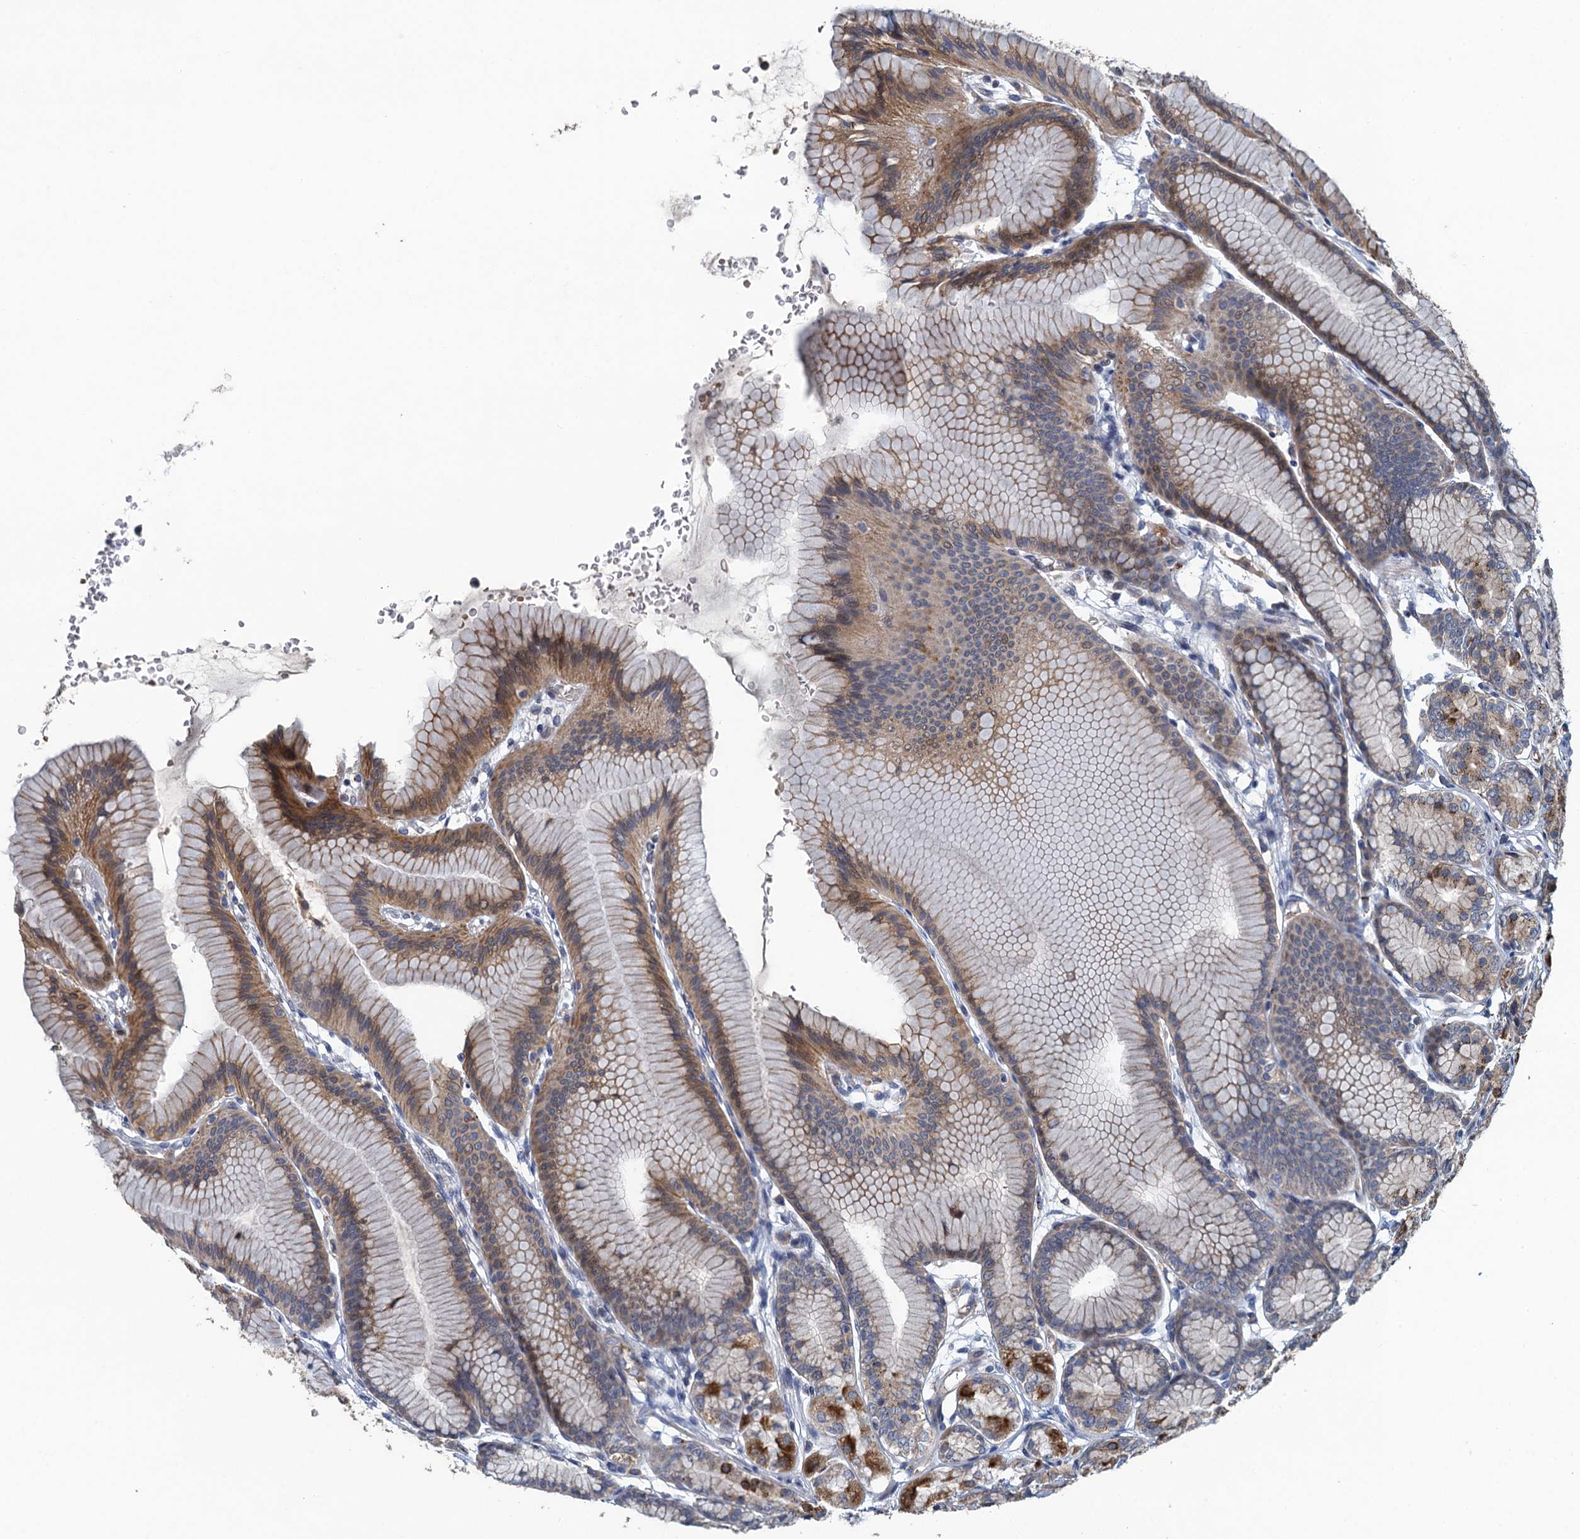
{"staining": {"intensity": "moderate", "quantity": "25%-75%", "location": "cytoplasmic/membranous"}, "tissue": "stomach", "cell_type": "Glandular cells", "image_type": "normal", "snomed": [{"axis": "morphology", "description": "Normal tissue, NOS"}, {"axis": "morphology", "description": "Adenocarcinoma, NOS"}, {"axis": "morphology", "description": "Adenocarcinoma, High grade"}, {"axis": "topography", "description": "Stomach, upper"}, {"axis": "topography", "description": "Stomach"}], "caption": "Brown immunohistochemical staining in unremarkable human stomach shows moderate cytoplasmic/membranous staining in approximately 25%-75% of glandular cells.", "gene": "KBTBD8", "patient": {"sex": "female", "age": 65}}